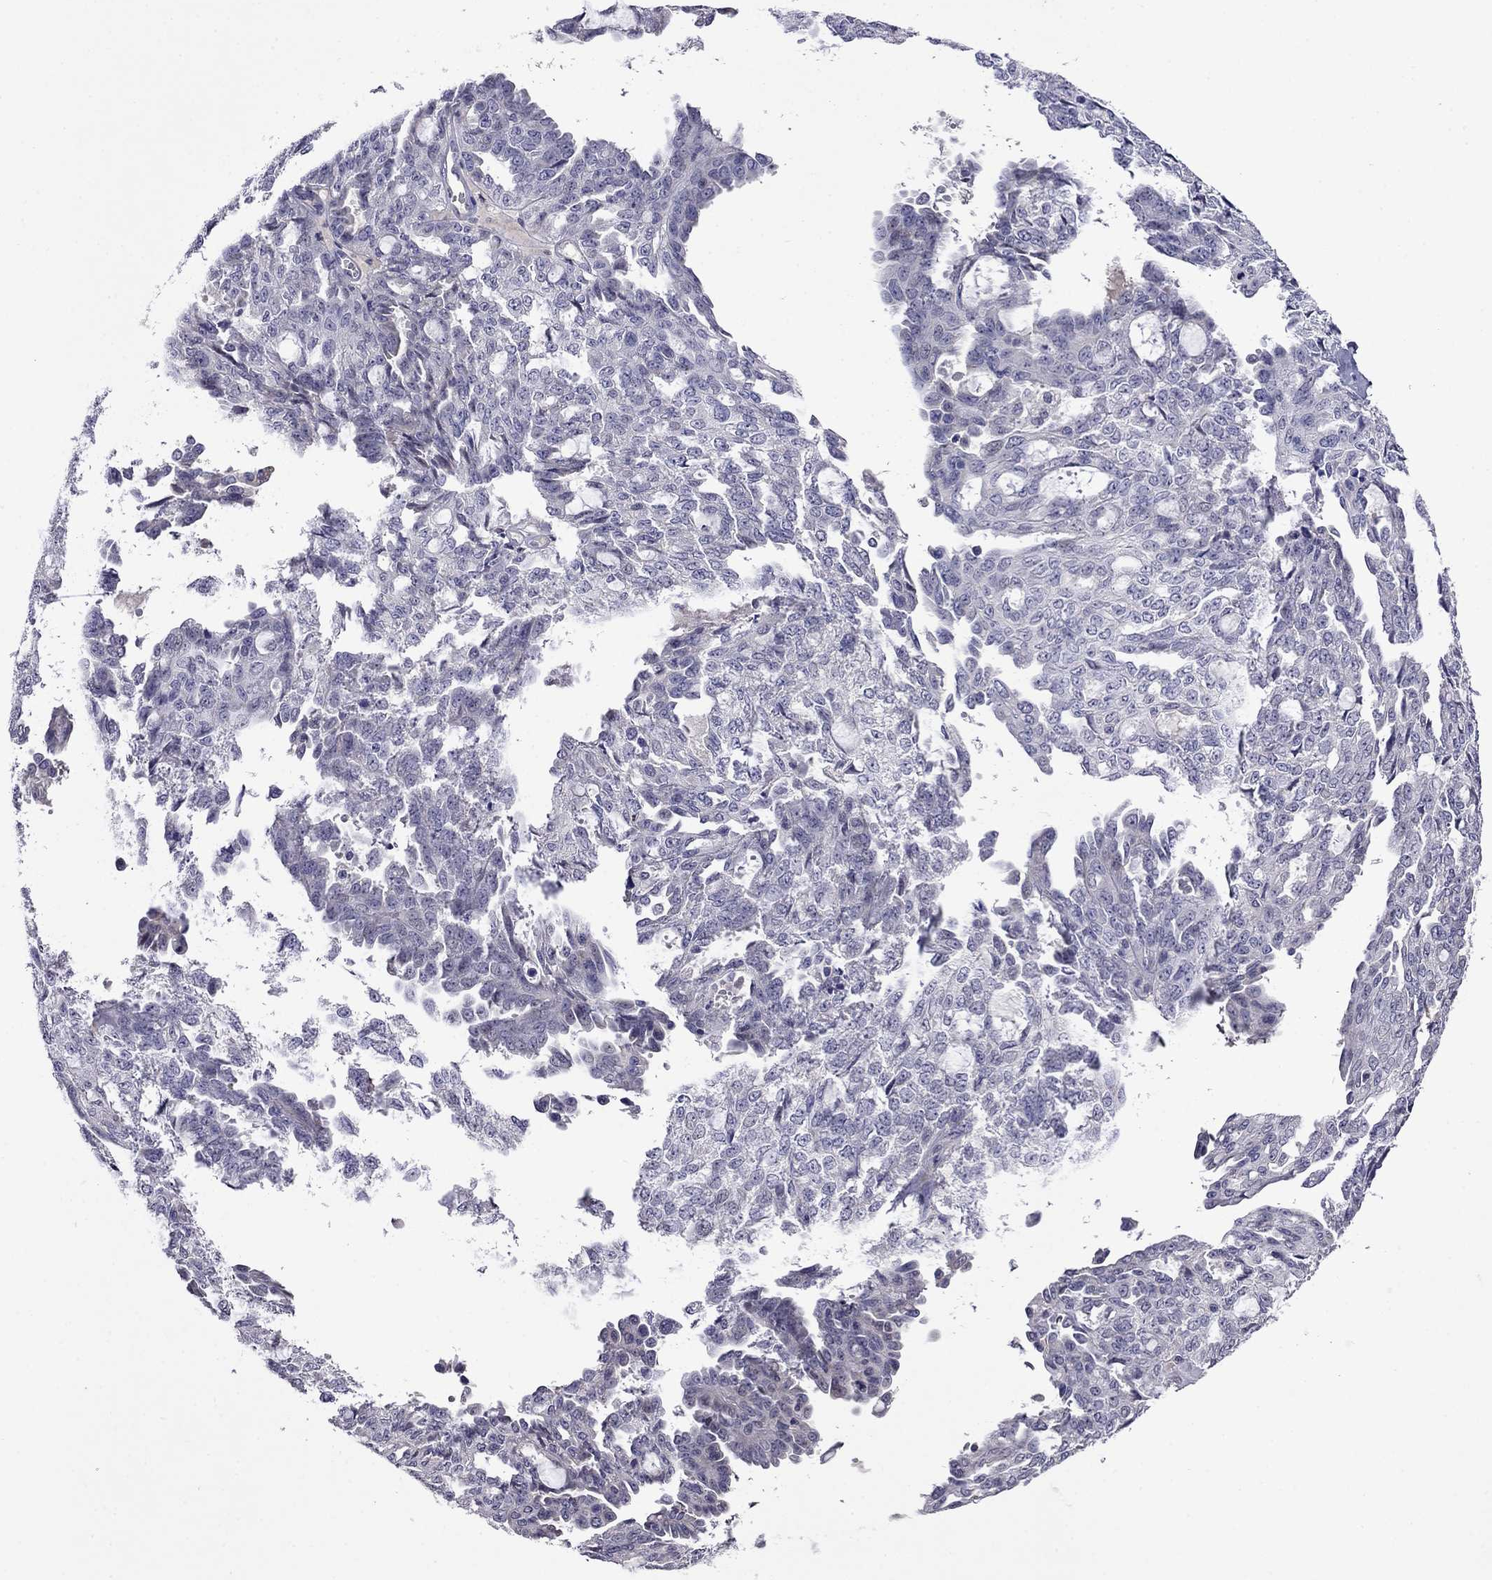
{"staining": {"intensity": "negative", "quantity": "none", "location": "none"}, "tissue": "ovarian cancer", "cell_type": "Tumor cells", "image_type": "cancer", "snomed": [{"axis": "morphology", "description": "Cystadenocarcinoma, serous, NOS"}, {"axis": "topography", "description": "Ovary"}], "caption": "Ovarian cancer stained for a protein using immunohistochemistry (IHC) demonstrates no staining tumor cells.", "gene": "STAR", "patient": {"sex": "female", "age": 71}}